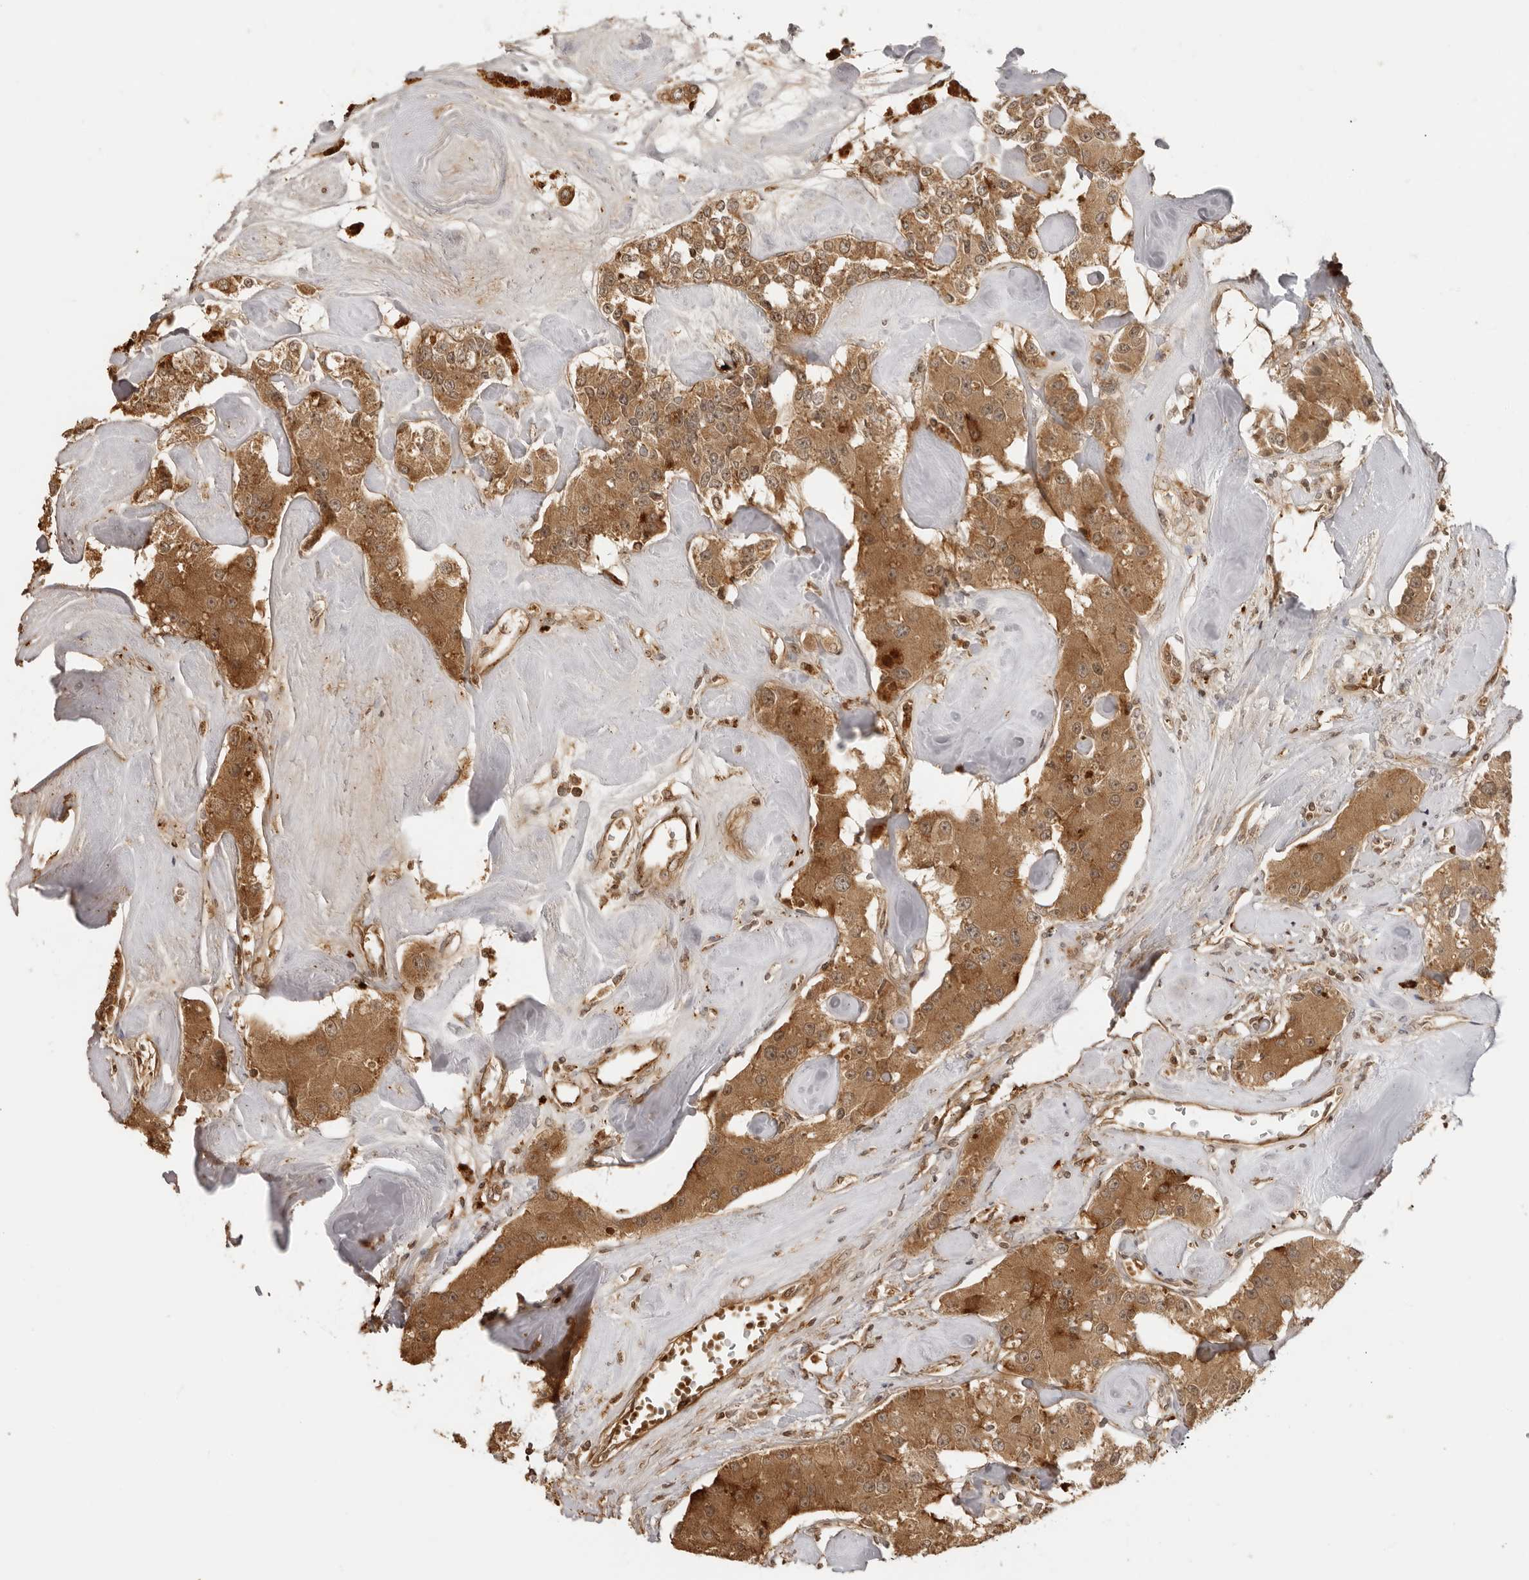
{"staining": {"intensity": "moderate", "quantity": ">75%", "location": "cytoplasmic/membranous"}, "tissue": "carcinoid", "cell_type": "Tumor cells", "image_type": "cancer", "snomed": [{"axis": "morphology", "description": "Carcinoid, malignant, NOS"}, {"axis": "topography", "description": "Pancreas"}], "caption": "Immunohistochemical staining of human carcinoid (malignant) shows medium levels of moderate cytoplasmic/membranous expression in approximately >75% of tumor cells. (Brightfield microscopy of DAB IHC at high magnification).", "gene": "IKBKE", "patient": {"sex": "male", "age": 41}}